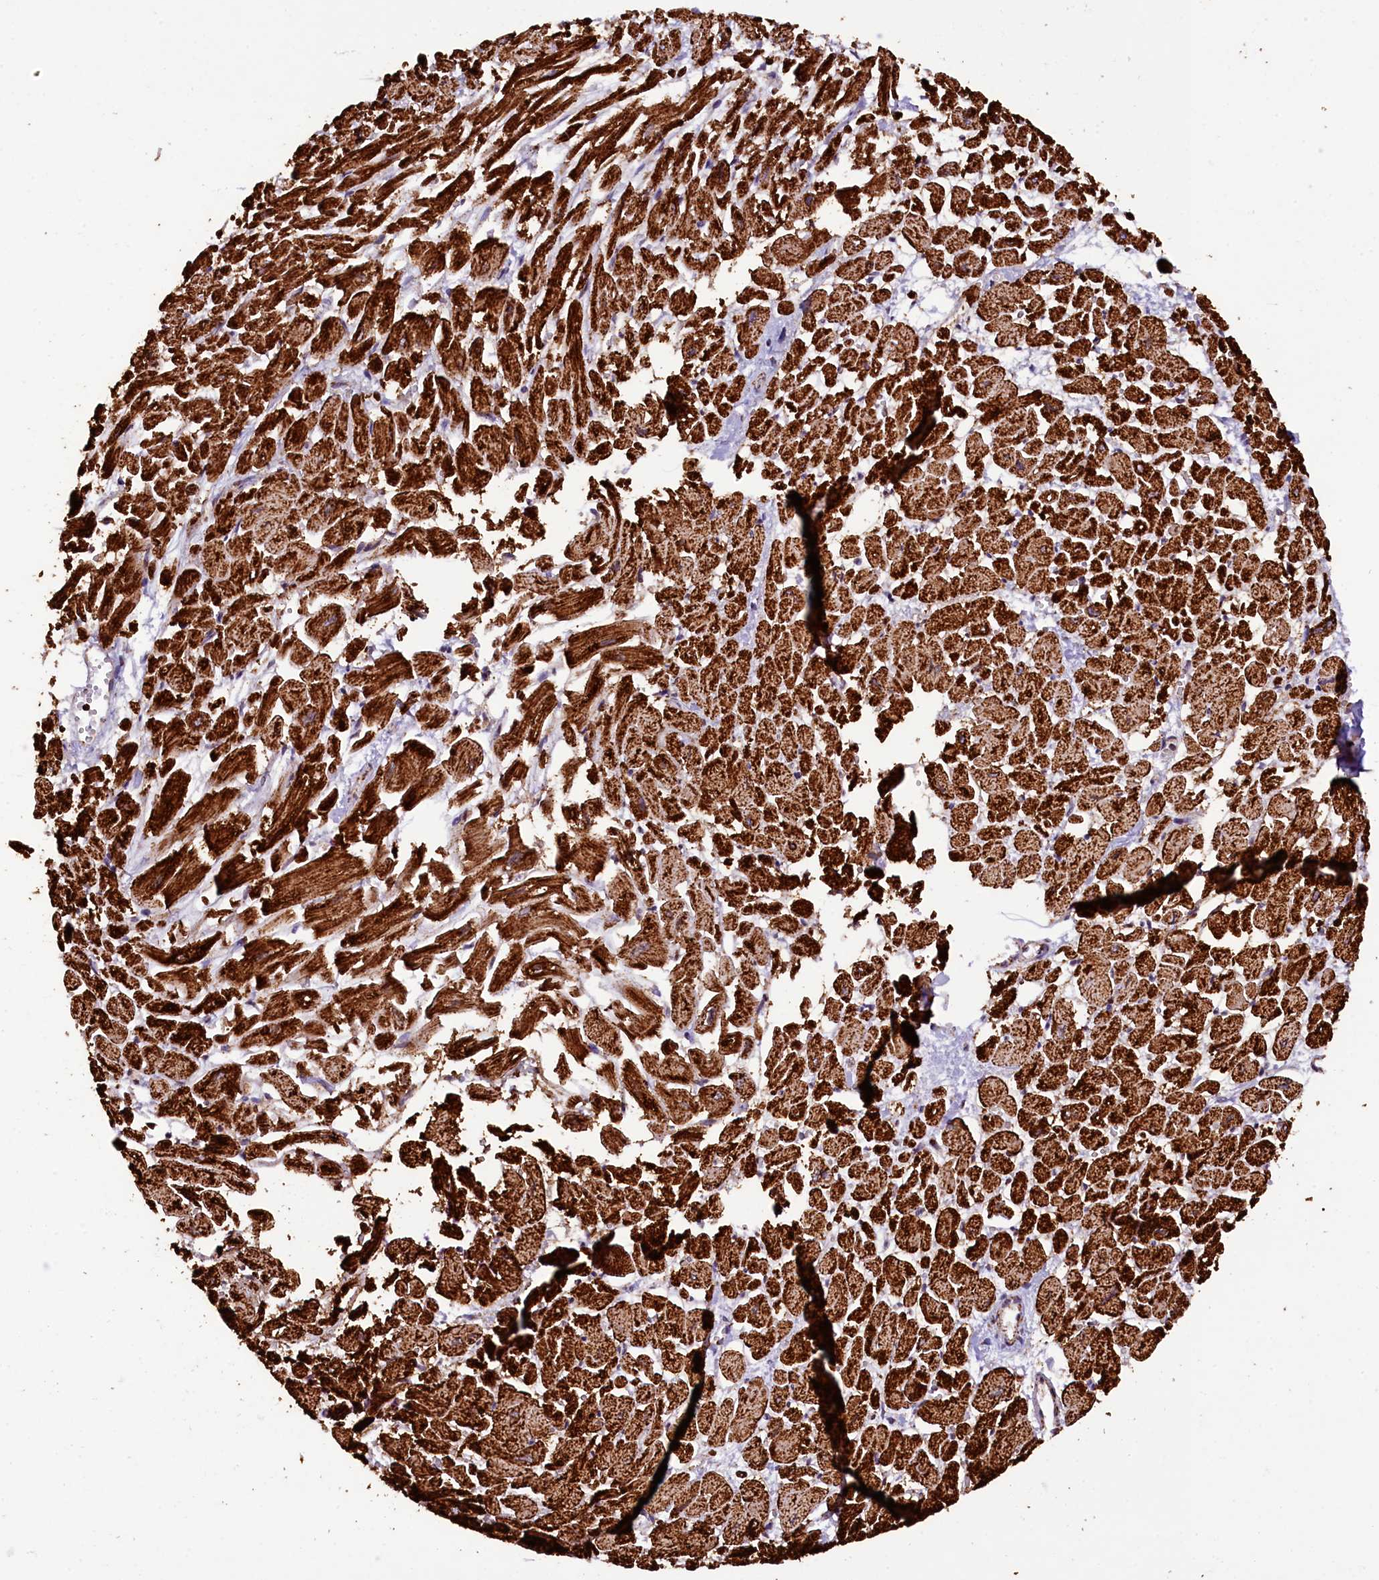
{"staining": {"intensity": "strong", "quantity": ">75%", "location": "cytoplasmic/membranous"}, "tissue": "heart muscle", "cell_type": "Cardiomyocytes", "image_type": "normal", "snomed": [{"axis": "morphology", "description": "Normal tissue, NOS"}, {"axis": "topography", "description": "Heart"}], "caption": "The immunohistochemical stain labels strong cytoplasmic/membranous positivity in cardiomyocytes of normal heart muscle.", "gene": "KLC2", "patient": {"sex": "male", "age": 54}}